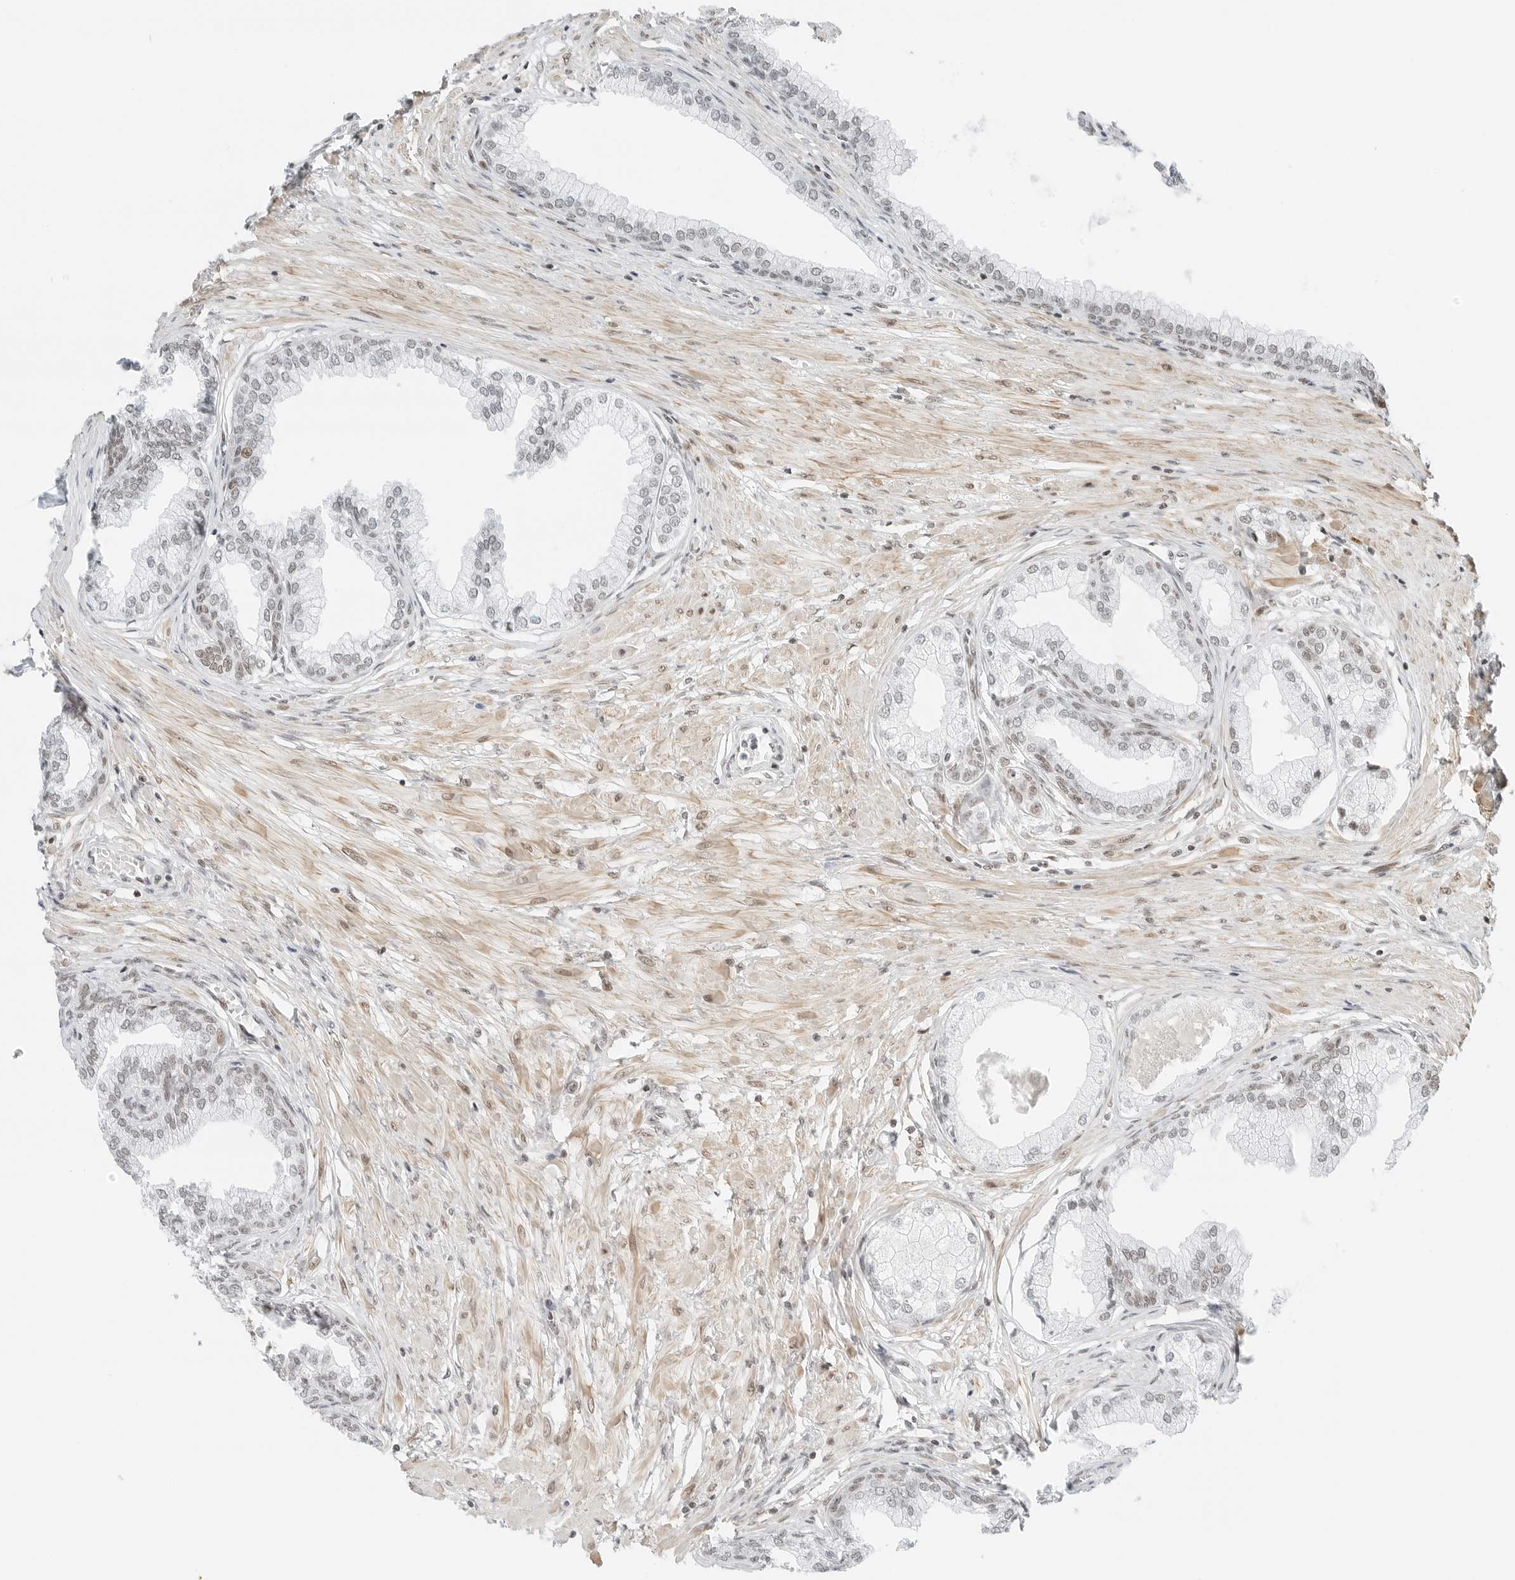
{"staining": {"intensity": "moderate", "quantity": "25%-75%", "location": "nuclear"}, "tissue": "prostate", "cell_type": "Glandular cells", "image_type": "normal", "snomed": [{"axis": "morphology", "description": "Normal tissue, NOS"}, {"axis": "morphology", "description": "Urothelial carcinoma, Low grade"}, {"axis": "topography", "description": "Urinary bladder"}, {"axis": "topography", "description": "Prostate"}], "caption": "Immunohistochemistry (IHC) image of normal human prostate stained for a protein (brown), which exhibits medium levels of moderate nuclear staining in about 25%-75% of glandular cells.", "gene": "CRTC2", "patient": {"sex": "male", "age": 60}}